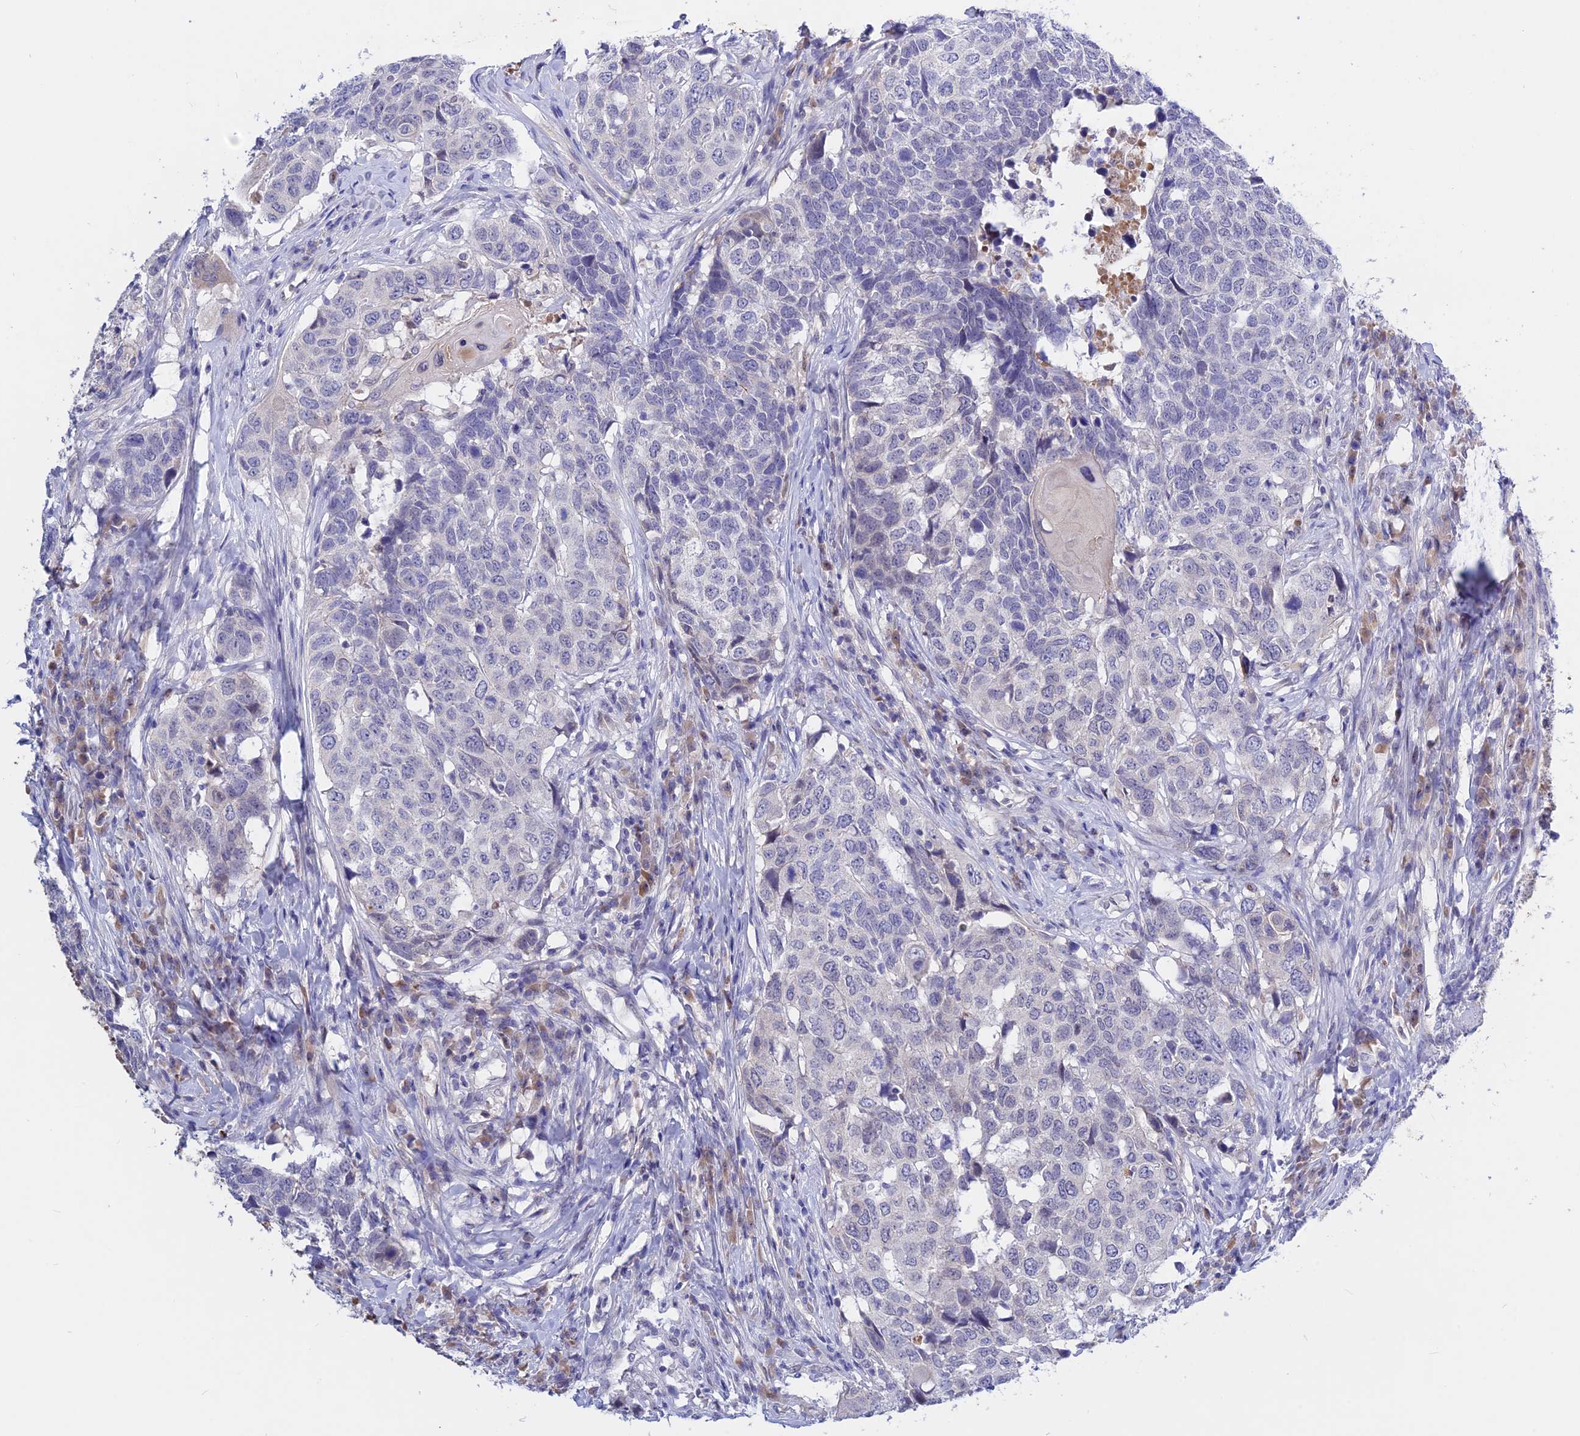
{"staining": {"intensity": "negative", "quantity": "none", "location": "none"}, "tissue": "head and neck cancer", "cell_type": "Tumor cells", "image_type": "cancer", "snomed": [{"axis": "morphology", "description": "Squamous cell carcinoma, NOS"}, {"axis": "topography", "description": "Head-Neck"}], "caption": "IHC micrograph of neoplastic tissue: human squamous cell carcinoma (head and neck) stained with DAB reveals no significant protein positivity in tumor cells. (DAB (3,3'-diaminobenzidine) immunohistochemistry (IHC) with hematoxylin counter stain).", "gene": "GK5", "patient": {"sex": "male", "age": 66}}